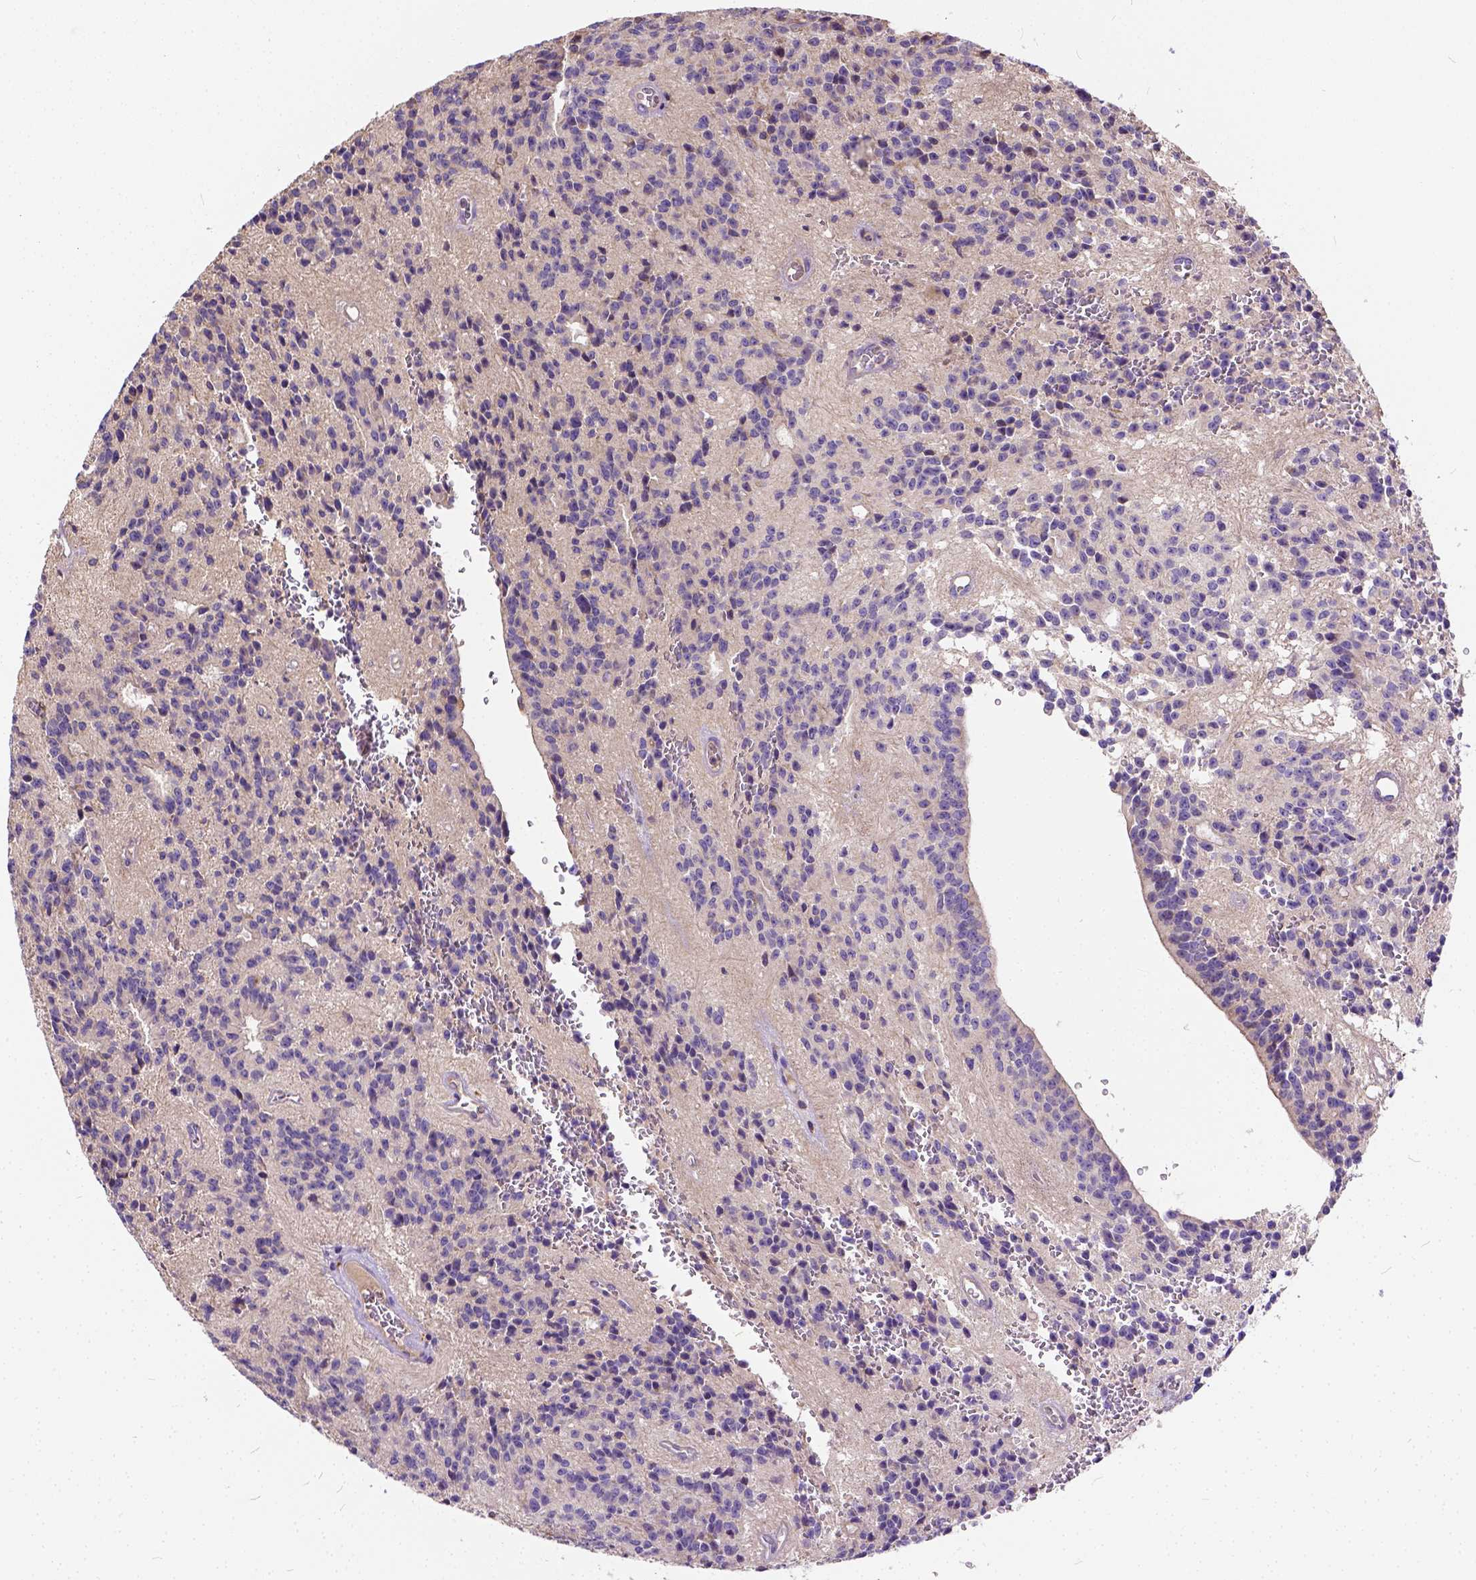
{"staining": {"intensity": "negative", "quantity": "none", "location": "none"}, "tissue": "glioma", "cell_type": "Tumor cells", "image_type": "cancer", "snomed": [{"axis": "morphology", "description": "Glioma, malignant, Low grade"}, {"axis": "topography", "description": "Brain"}], "caption": "This is a photomicrograph of immunohistochemistry staining of malignant glioma (low-grade), which shows no positivity in tumor cells. (DAB immunohistochemistry (IHC) with hematoxylin counter stain).", "gene": "CADM4", "patient": {"sex": "male", "age": 31}}